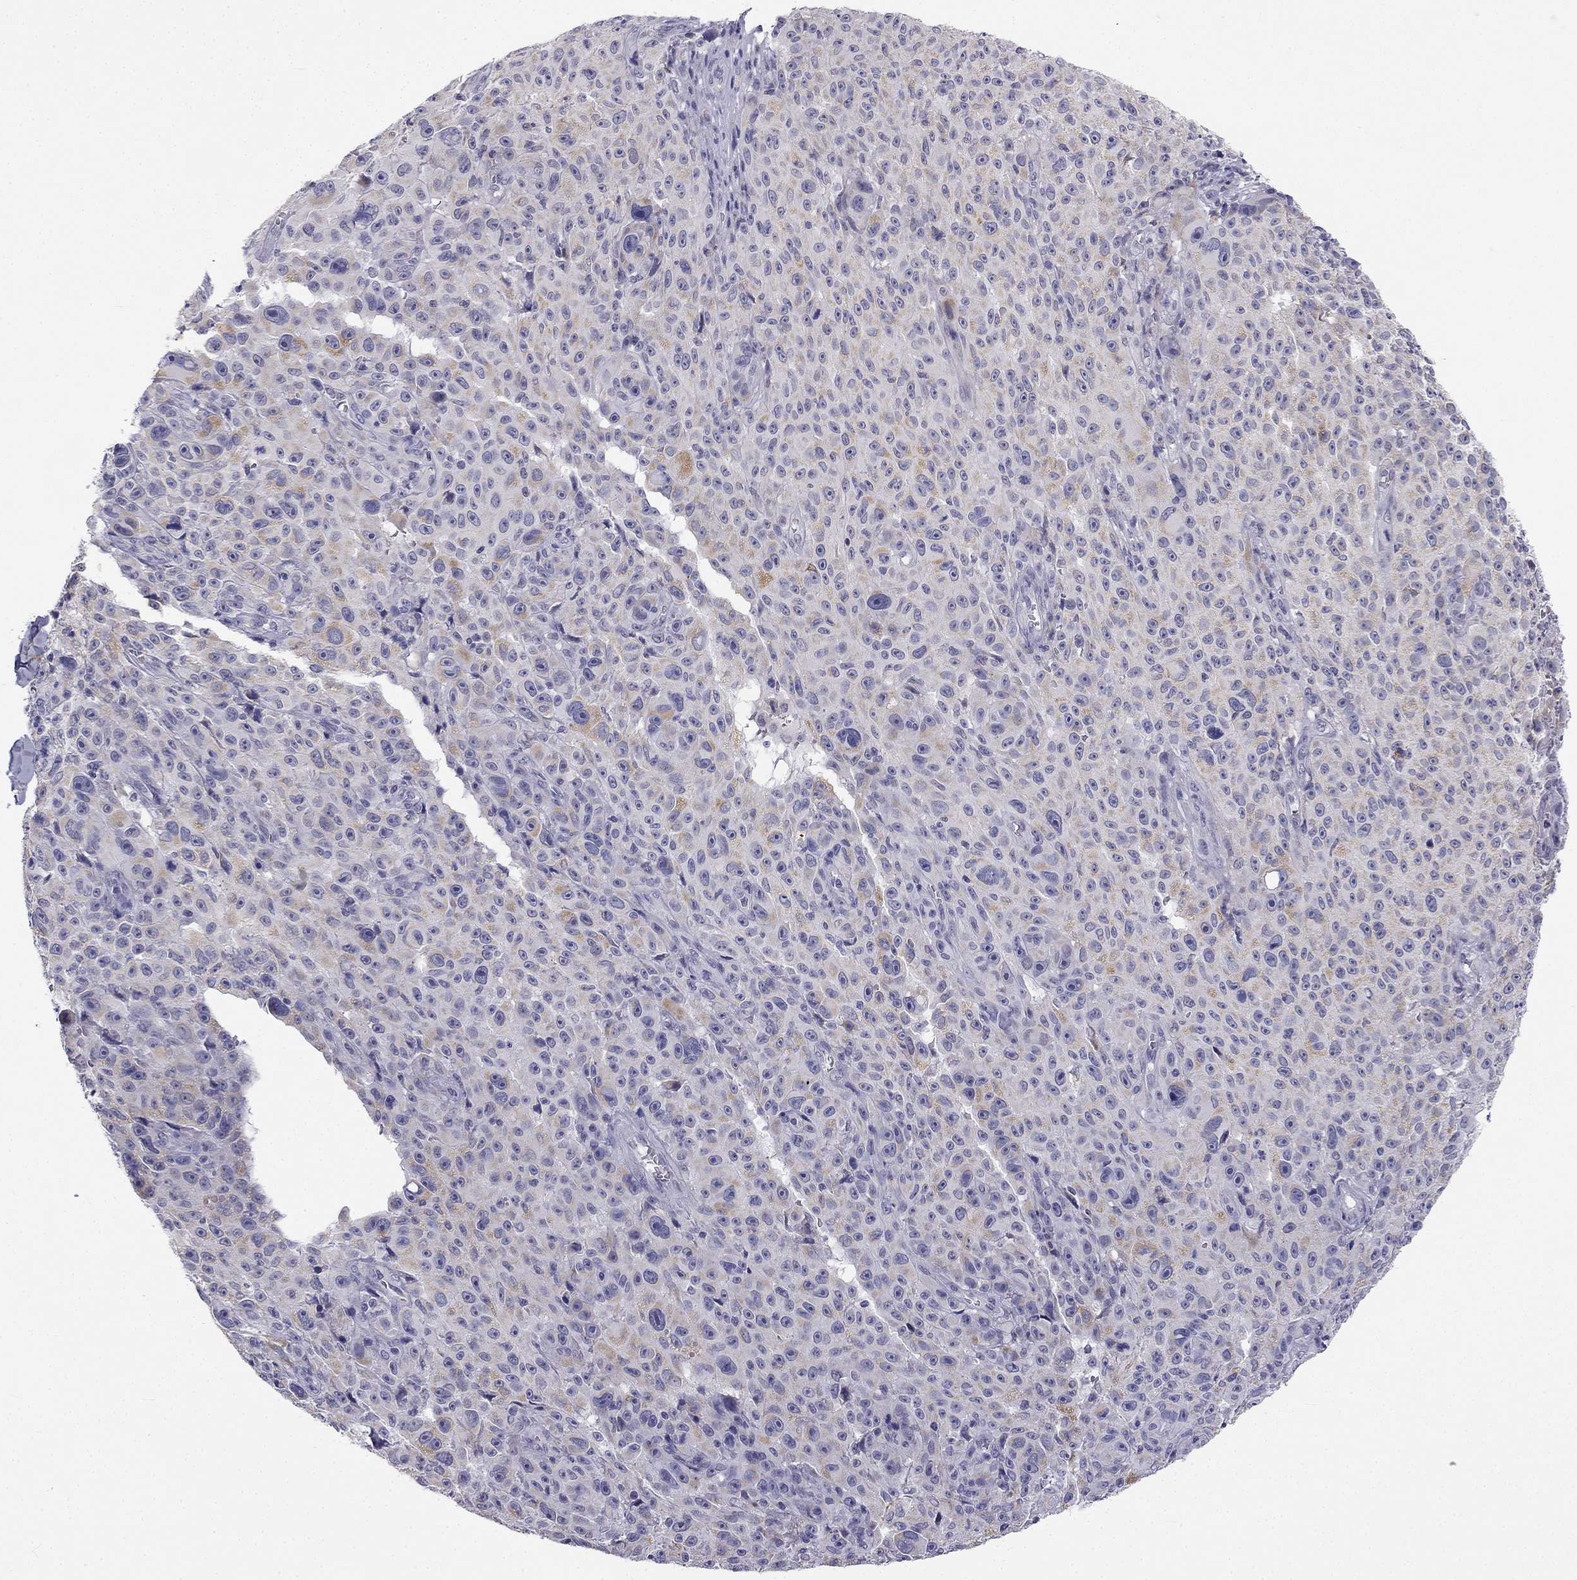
{"staining": {"intensity": "moderate", "quantity": "<25%", "location": "cytoplasmic/membranous"}, "tissue": "melanoma", "cell_type": "Tumor cells", "image_type": "cancer", "snomed": [{"axis": "morphology", "description": "Malignant melanoma, NOS"}, {"axis": "topography", "description": "Skin"}], "caption": "Moderate cytoplasmic/membranous staining is present in about <25% of tumor cells in melanoma. (brown staining indicates protein expression, while blue staining denotes nuclei).", "gene": "C5orf49", "patient": {"sex": "female", "age": 82}}